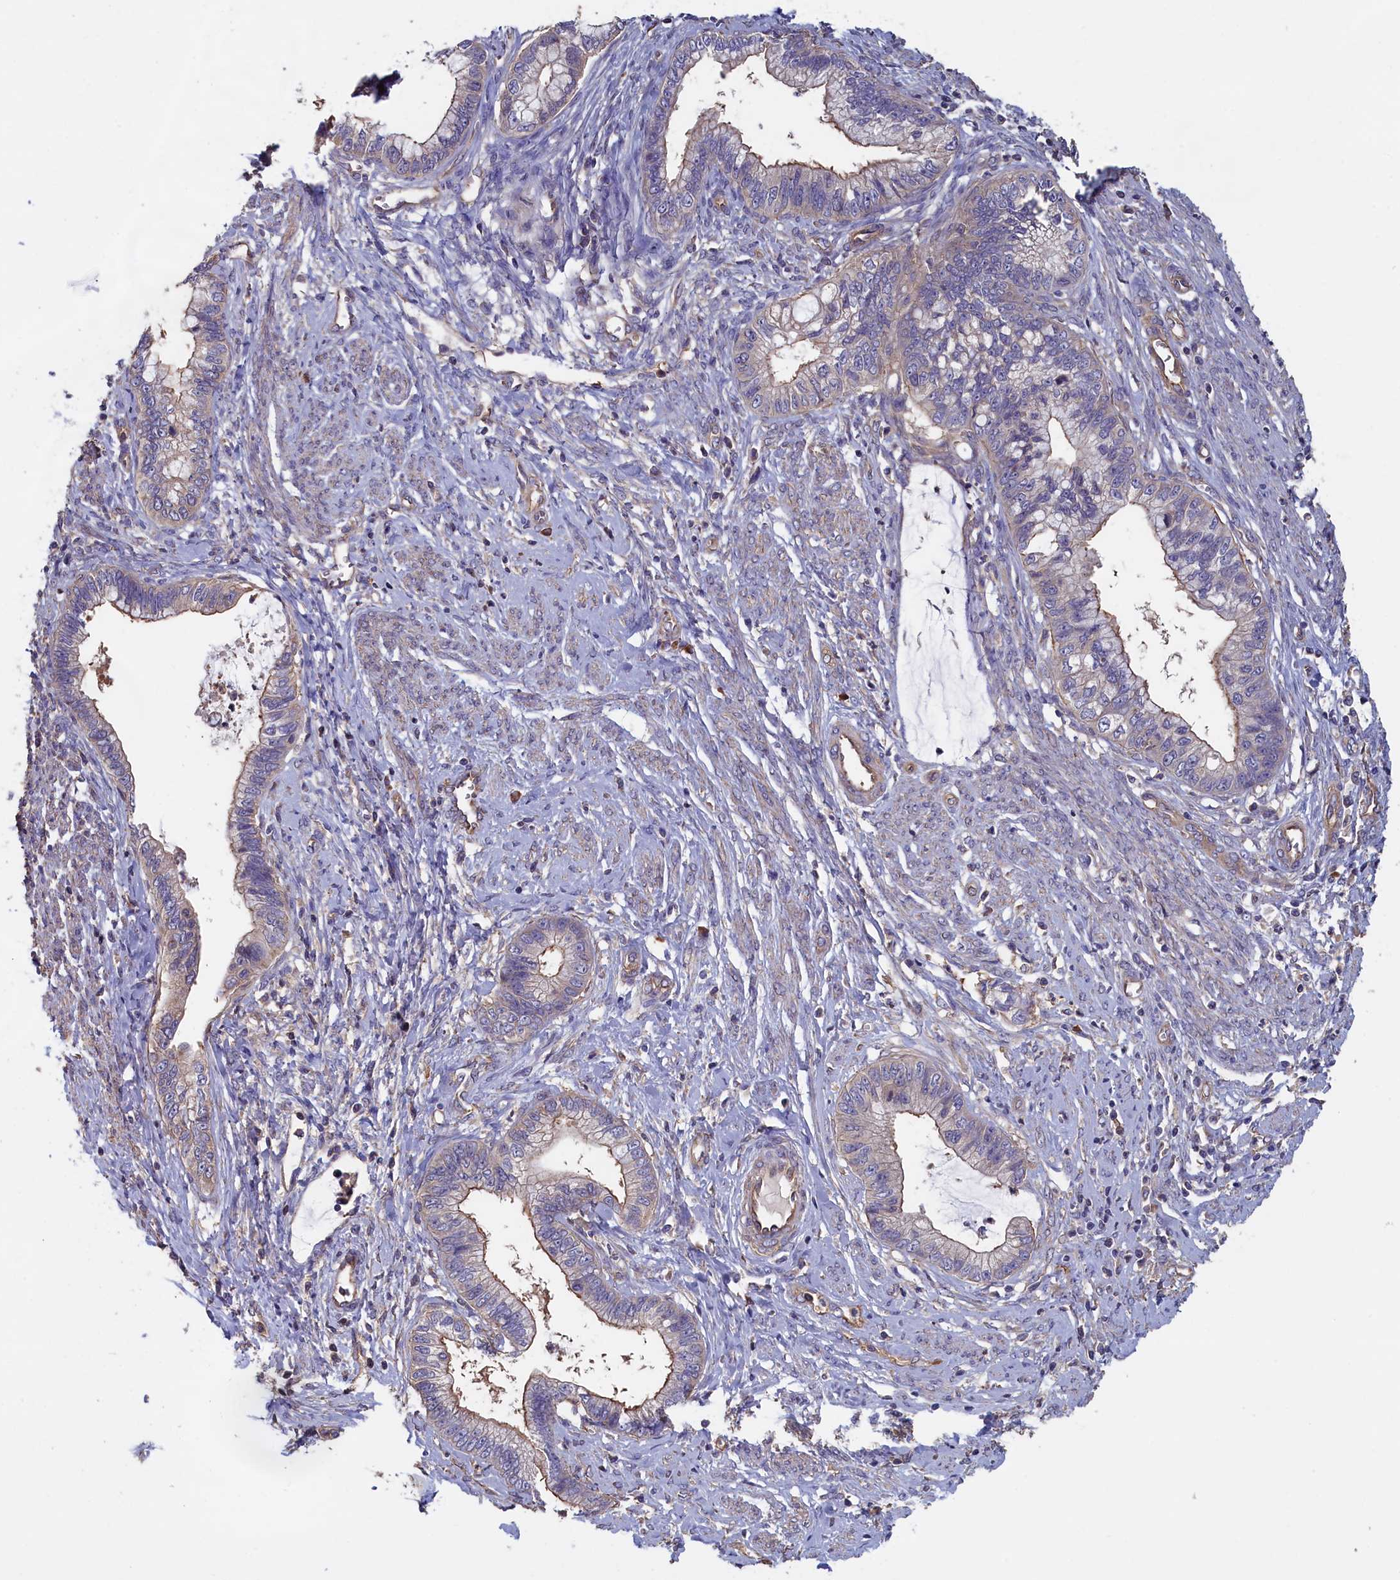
{"staining": {"intensity": "moderate", "quantity": "25%-75%", "location": "cytoplasmic/membranous"}, "tissue": "cervical cancer", "cell_type": "Tumor cells", "image_type": "cancer", "snomed": [{"axis": "morphology", "description": "Adenocarcinoma, NOS"}, {"axis": "topography", "description": "Cervix"}], "caption": "Moderate cytoplasmic/membranous protein positivity is appreciated in about 25%-75% of tumor cells in cervical cancer (adenocarcinoma).", "gene": "ANKRD2", "patient": {"sex": "female", "age": 44}}